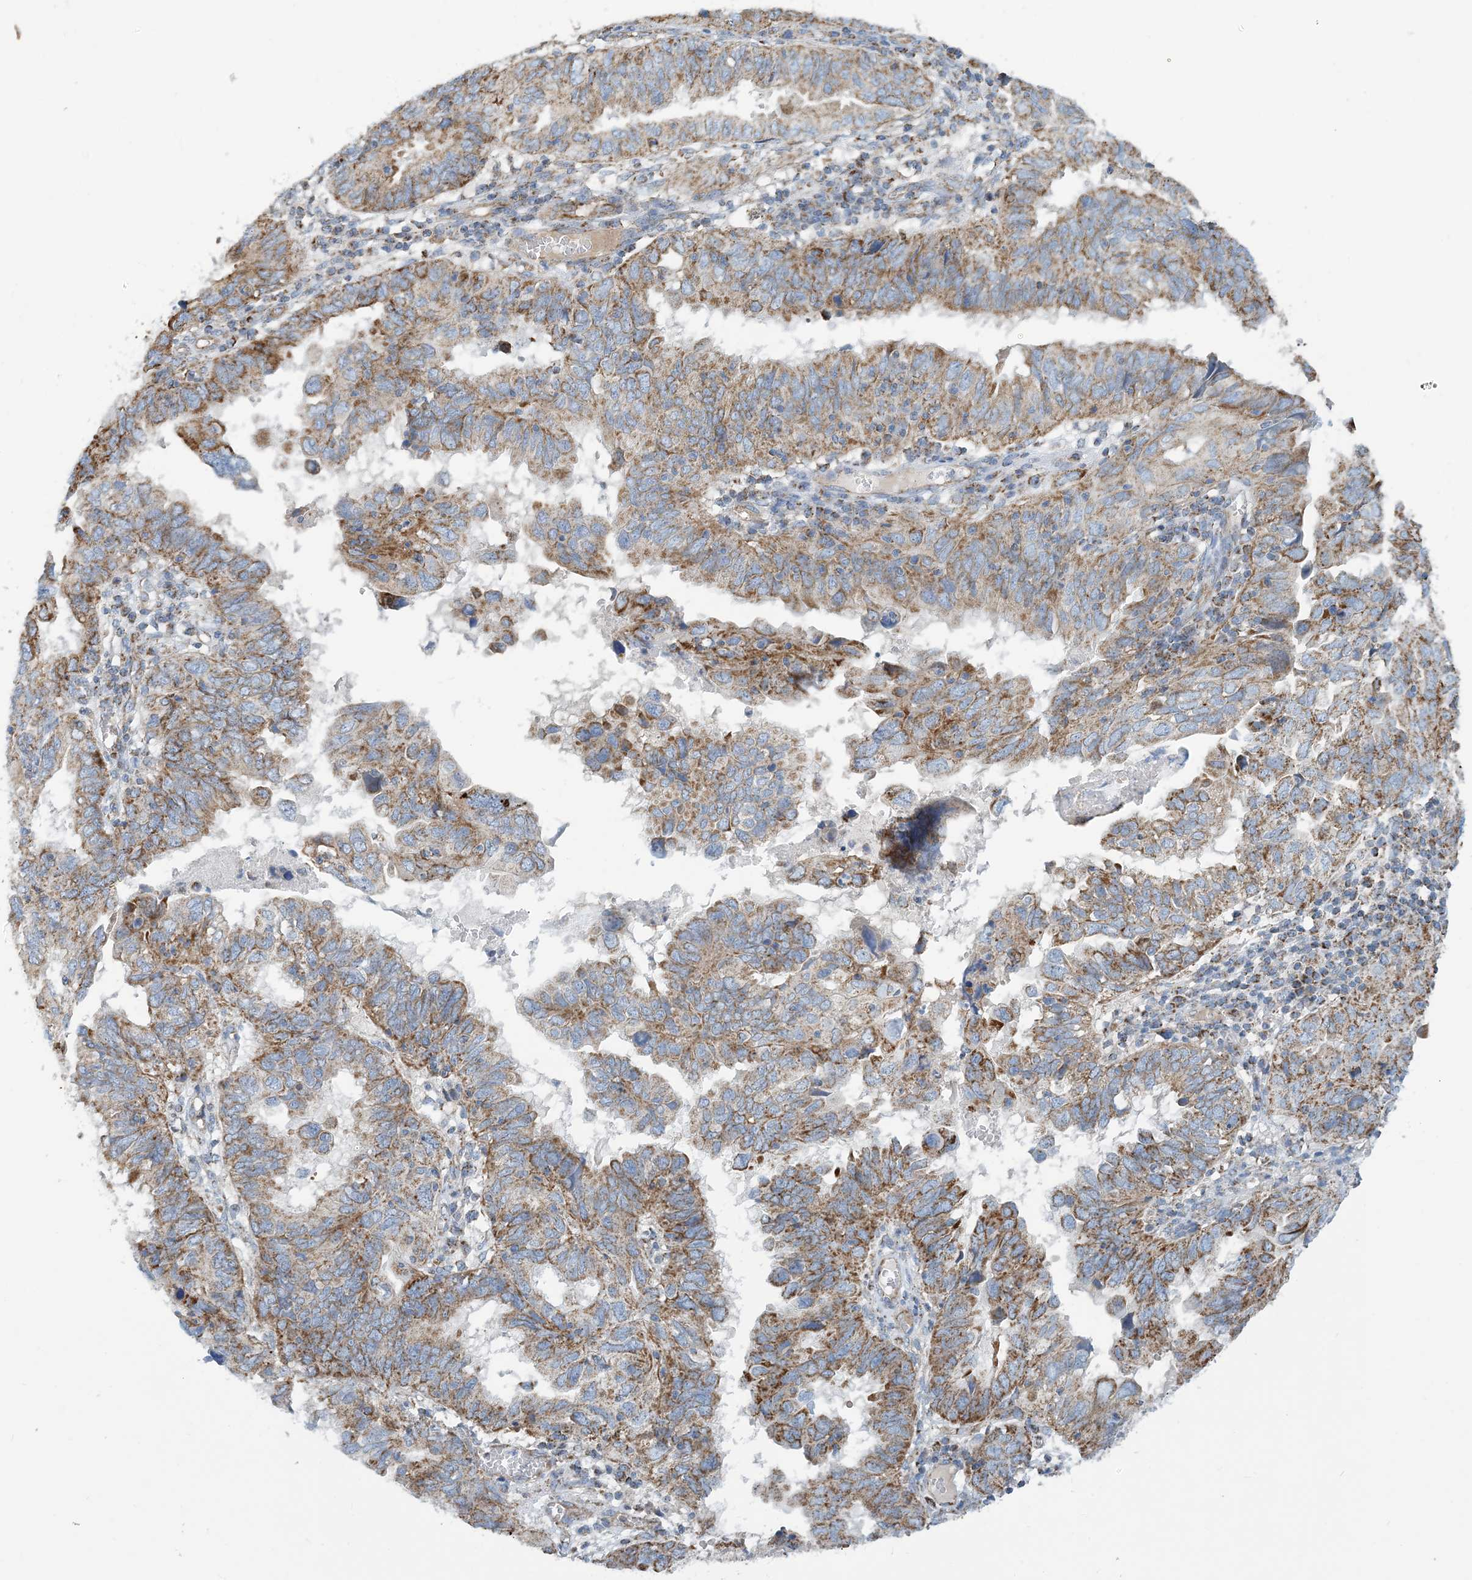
{"staining": {"intensity": "moderate", "quantity": ">75%", "location": "cytoplasmic/membranous"}, "tissue": "endometrial cancer", "cell_type": "Tumor cells", "image_type": "cancer", "snomed": [{"axis": "morphology", "description": "Adenocarcinoma, NOS"}, {"axis": "topography", "description": "Uterus"}], "caption": "DAB immunohistochemical staining of human endometrial adenocarcinoma demonstrates moderate cytoplasmic/membranous protein positivity in about >75% of tumor cells.", "gene": "PHOSPHO2", "patient": {"sex": "female", "age": 77}}